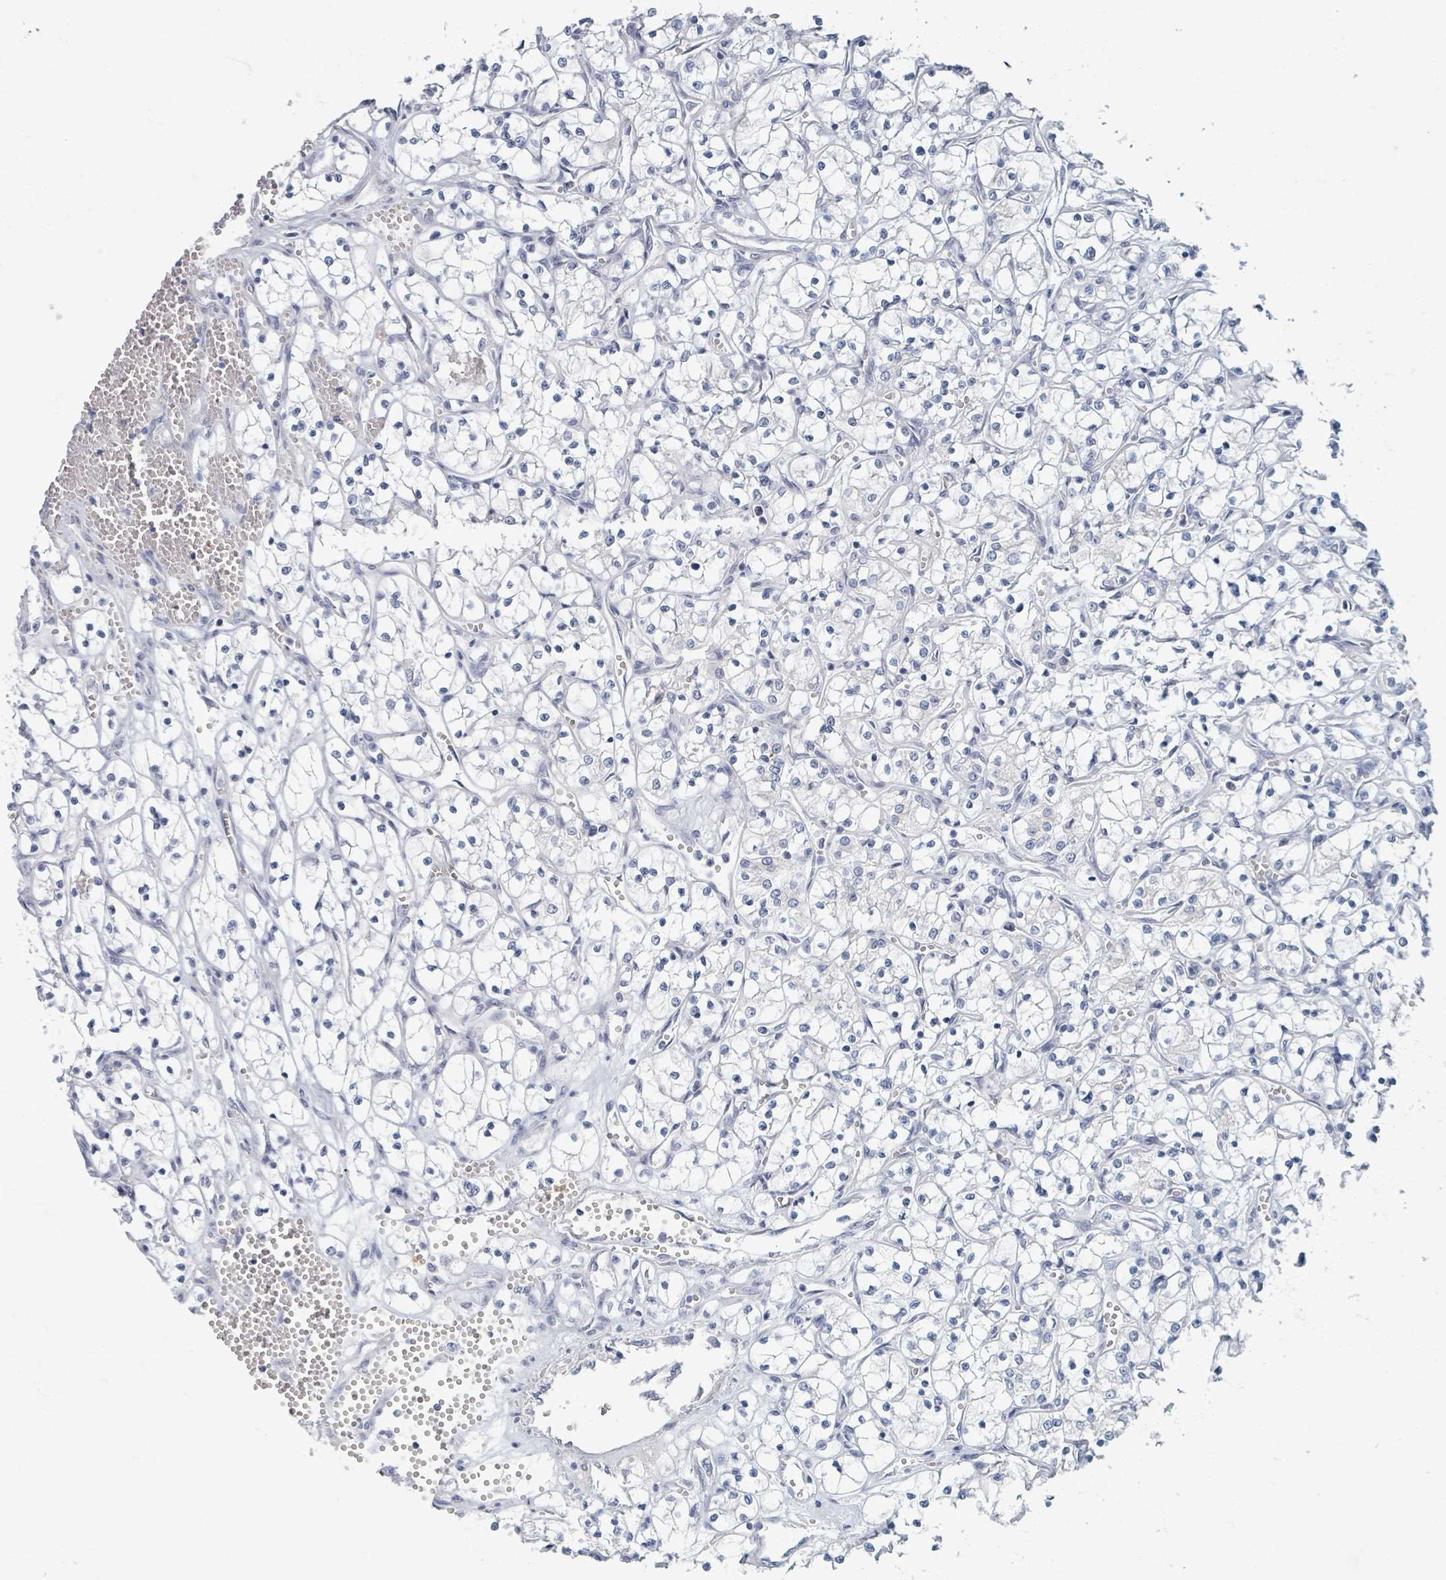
{"staining": {"intensity": "negative", "quantity": "none", "location": "none"}, "tissue": "renal cancer", "cell_type": "Tumor cells", "image_type": "cancer", "snomed": [{"axis": "morphology", "description": "Adenocarcinoma, NOS"}, {"axis": "topography", "description": "Kidney"}], "caption": "DAB immunohistochemical staining of human renal adenocarcinoma reveals no significant expression in tumor cells.", "gene": "WNT11", "patient": {"sex": "female", "age": 69}}